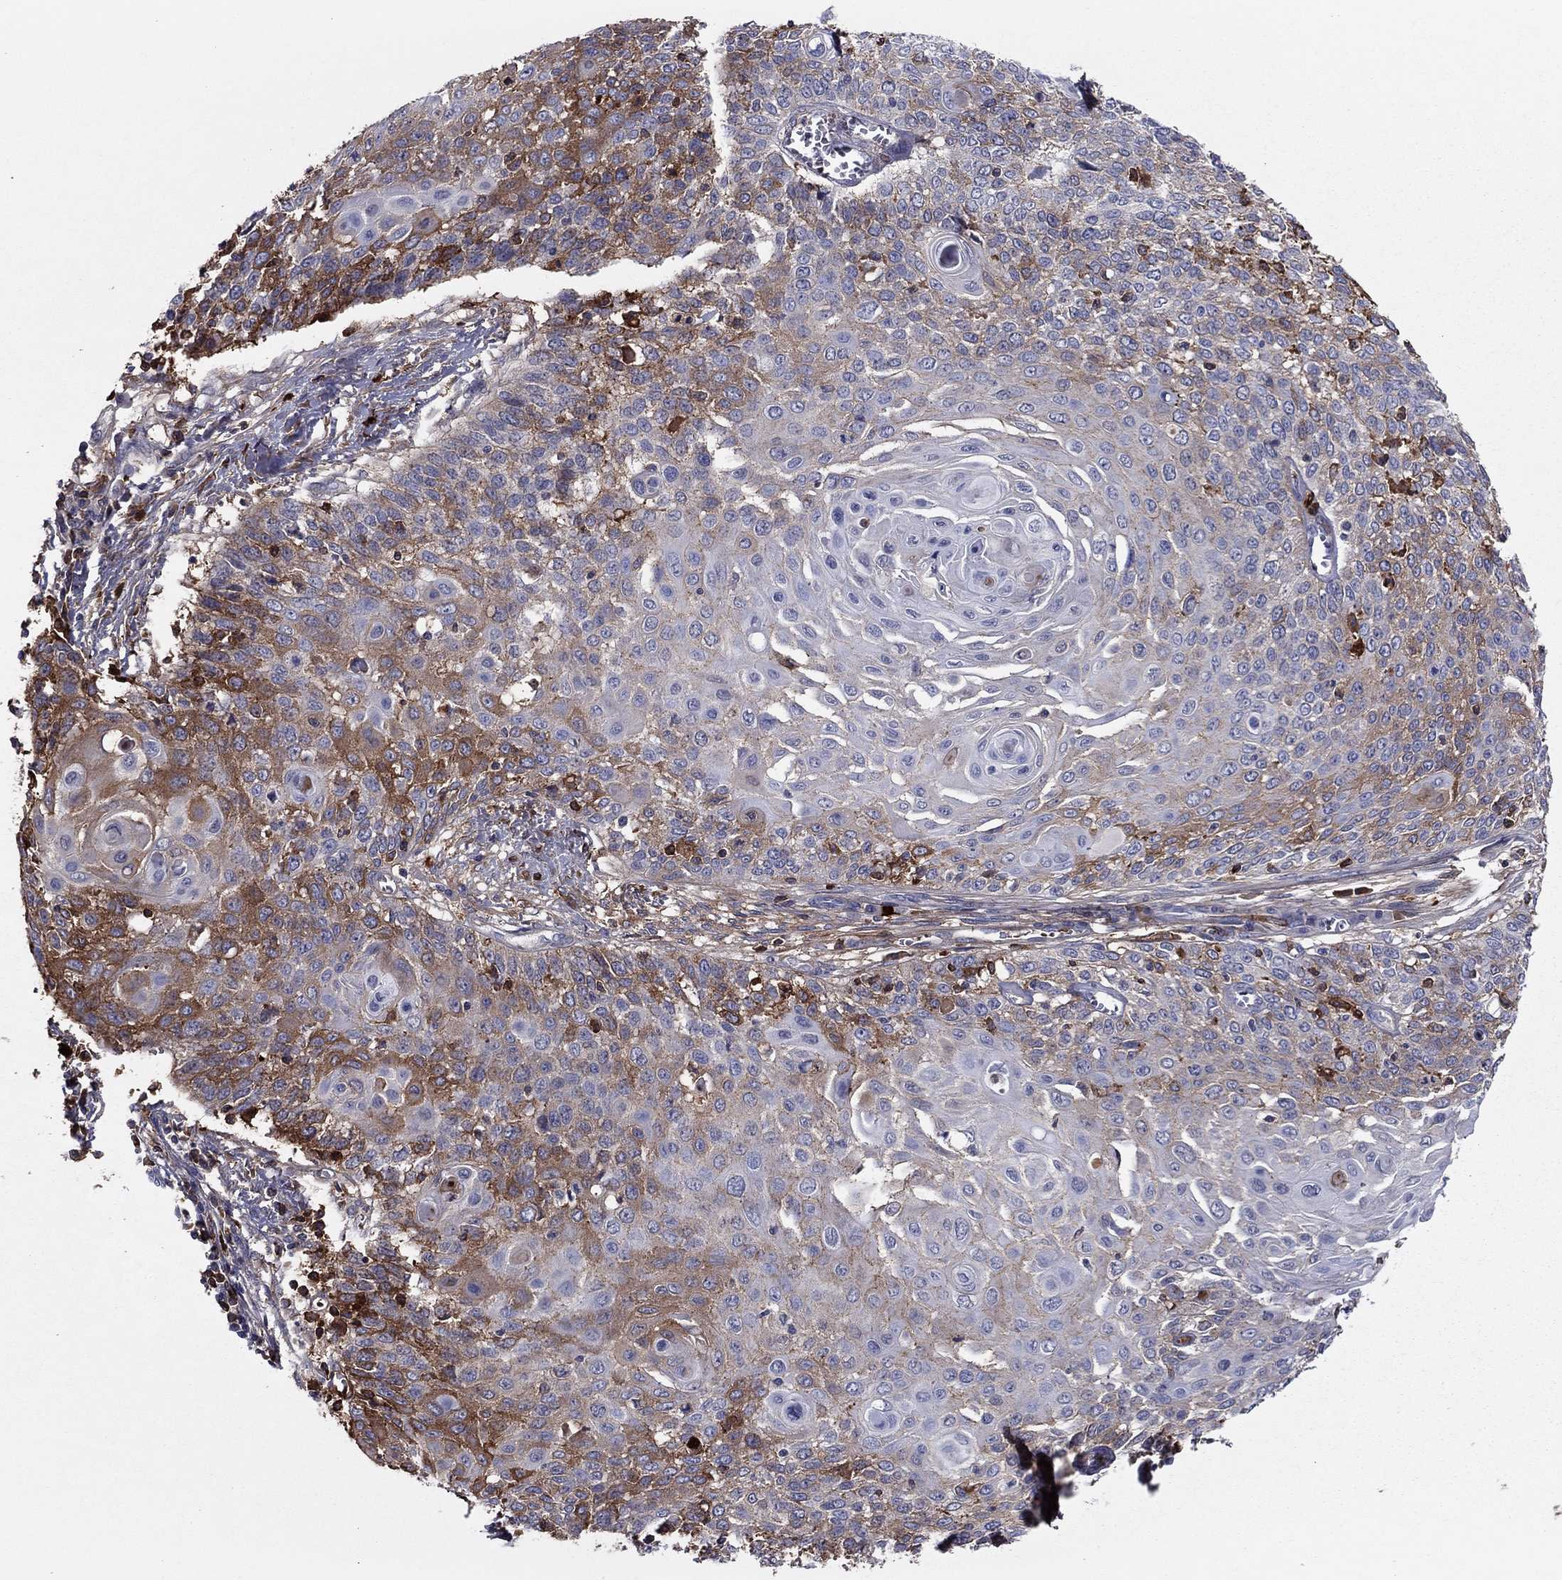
{"staining": {"intensity": "moderate", "quantity": "25%-75%", "location": "cytoplasmic/membranous"}, "tissue": "cervical cancer", "cell_type": "Tumor cells", "image_type": "cancer", "snomed": [{"axis": "morphology", "description": "Squamous cell carcinoma, NOS"}, {"axis": "topography", "description": "Cervix"}], "caption": "Moderate cytoplasmic/membranous positivity for a protein is seen in about 25%-75% of tumor cells of cervical cancer (squamous cell carcinoma) using immunohistochemistry (IHC).", "gene": "HPX", "patient": {"sex": "female", "age": 39}}